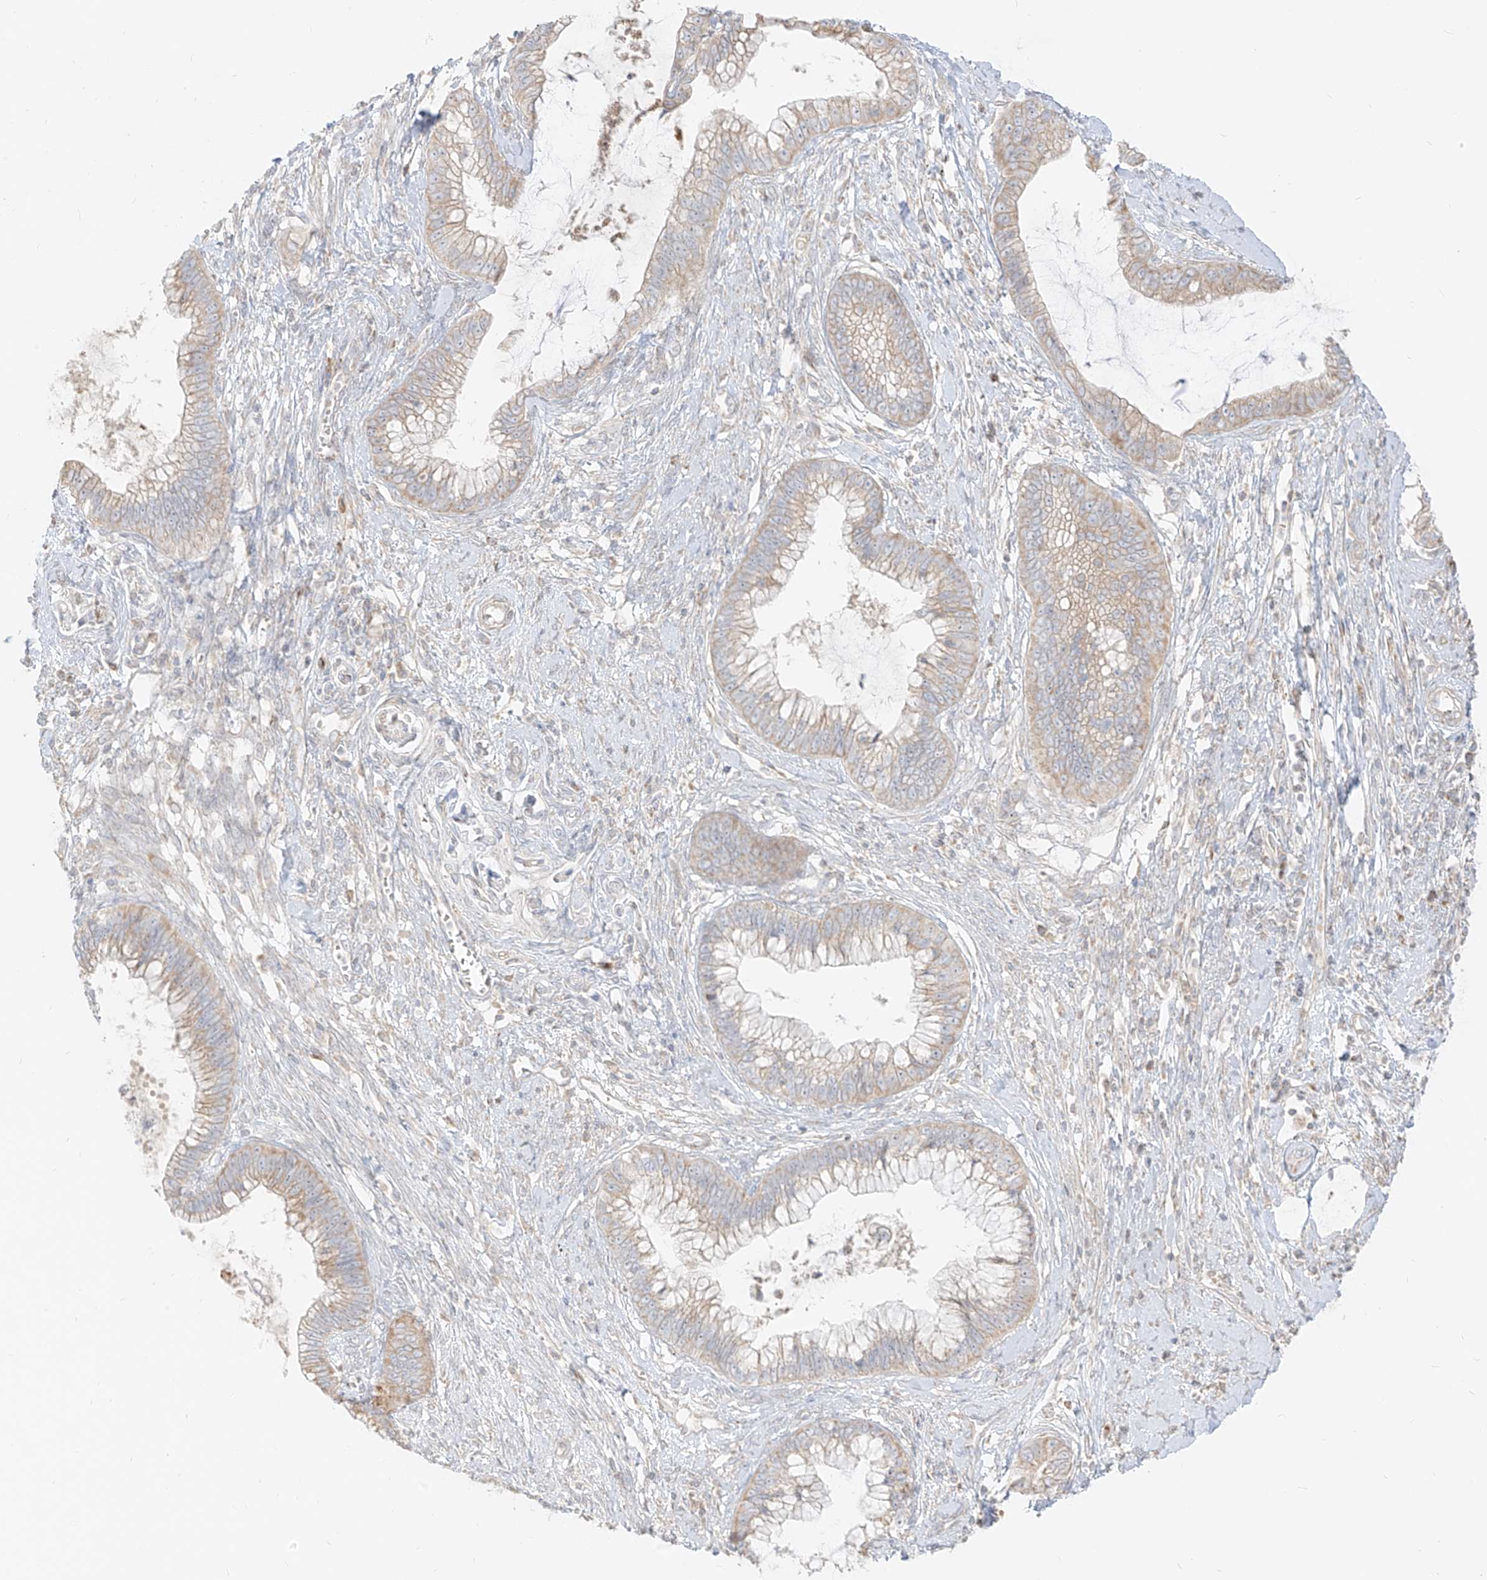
{"staining": {"intensity": "weak", "quantity": "25%-75%", "location": "cytoplasmic/membranous"}, "tissue": "cervical cancer", "cell_type": "Tumor cells", "image_type": "cancer", "snomed": [{"axis": "morphology", "description": "Adenocarcinoma, NOS"}, {"axis": "topography", "description": "Cervix"}], "caption": "Immunohistochemistry staining of cervical cancer (adenocarcinoma), which demonstrates low levels of weak cytoplasmic/membranous staining in about 25%-75% of tumor cells indicating weak cytoplasmic/membranous protein positivity. The staining was performed using DAB (brown) for protein detection and nuclei were counterstained in hematoxylin (blue).", "gene": "ZIM3", "patient": {"sex": "female", "age": 44}}